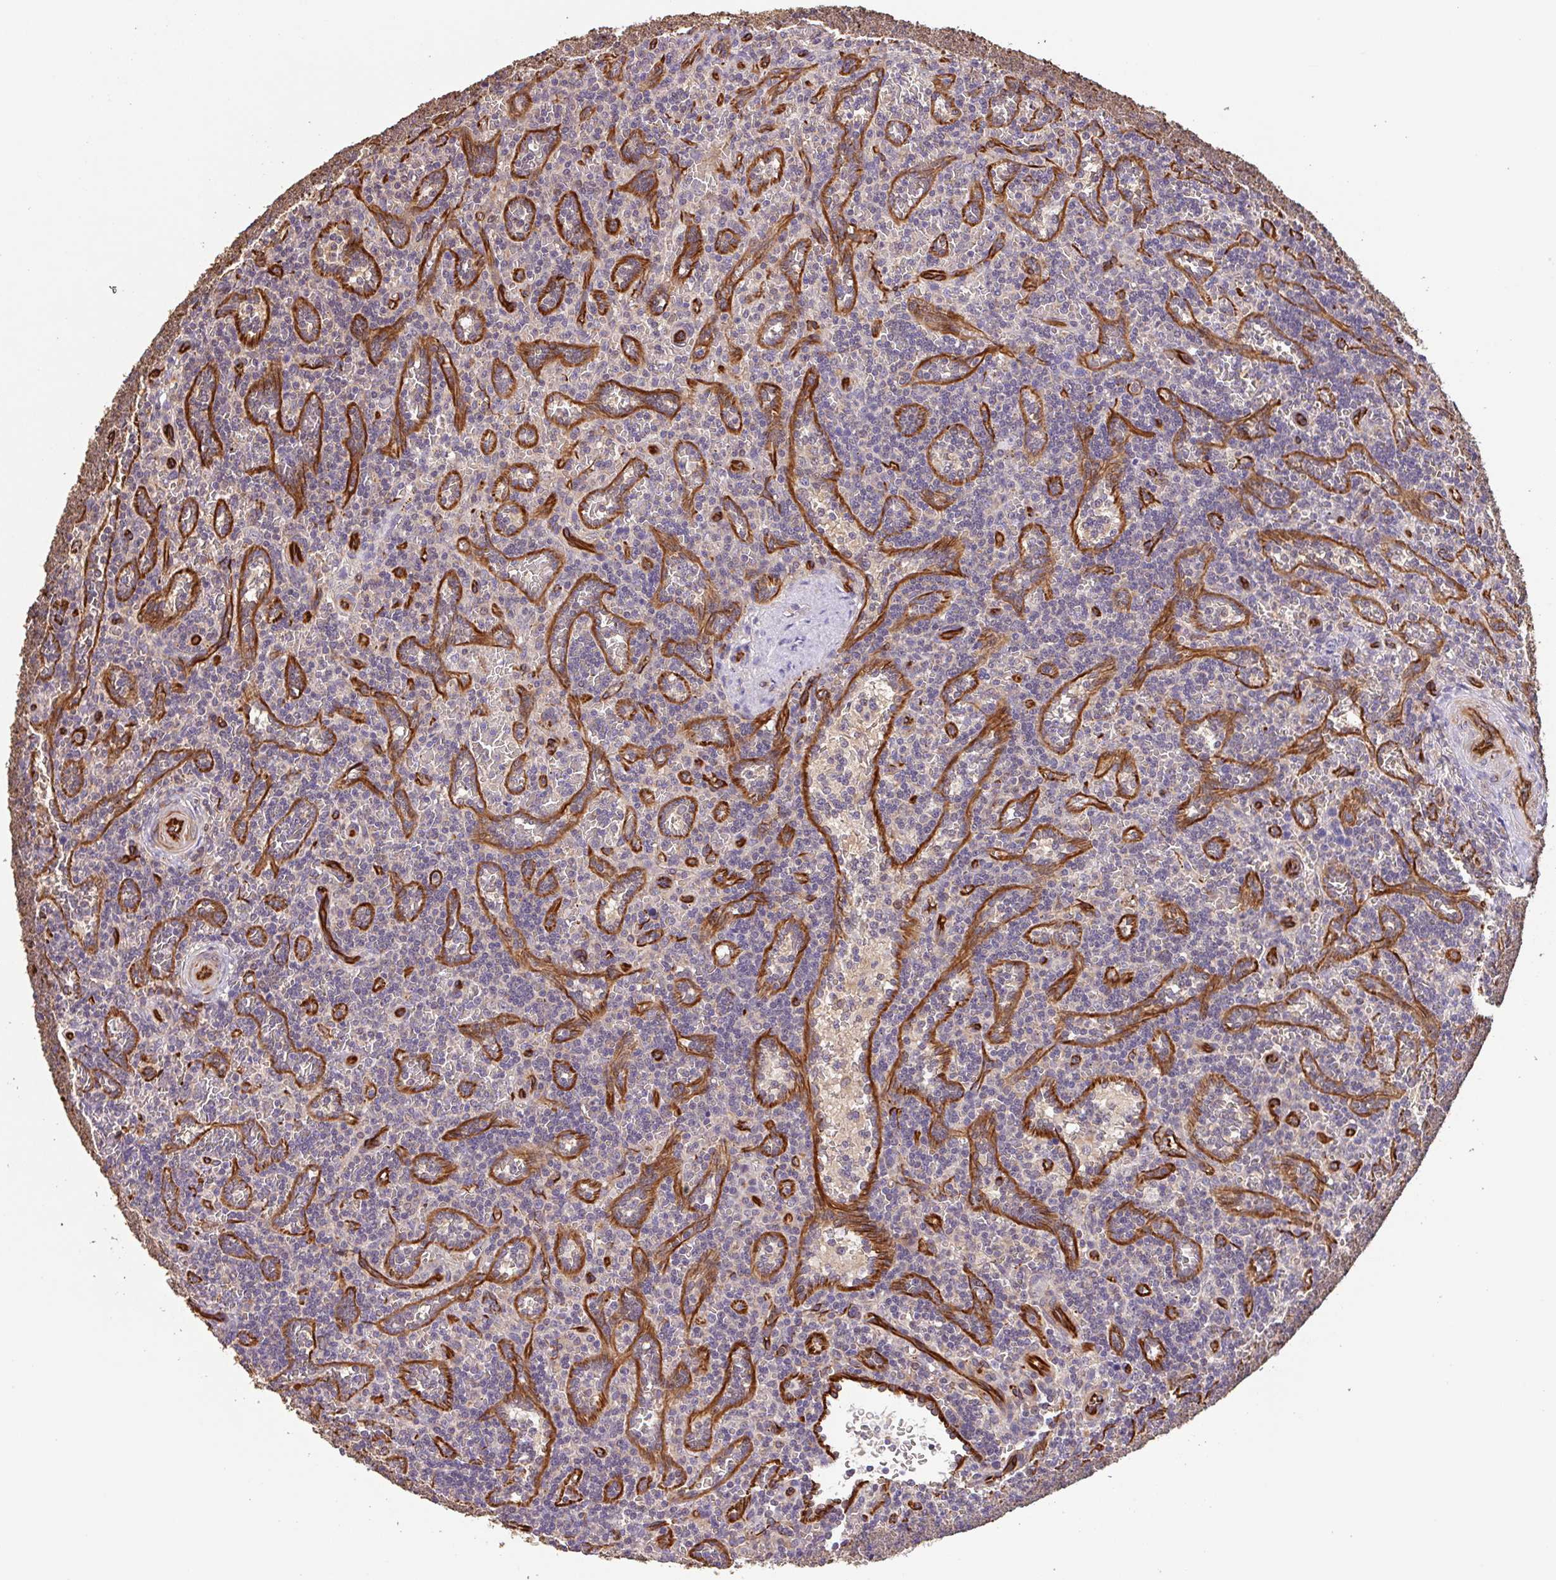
{"staining": {"intensity": "negative", "quantity": "none", "location": "none"}, "tissue": "lymphoma", "cell_type": "Tumor cells", "image_type": "cancer", "snomed": [{"axis": "morphology", "description": "Malignant lymphoma, non-Hodgkin's type, Low grade"}, {"axis": "topography", "description": "Spleen"}], "caption": "Tumor cells are negative for protein expression in human low-grade malignant lymphoma, non-Hodgkin's type.", "gene": "ZNF790", "patient": {"sex": "male", "age": 73}}